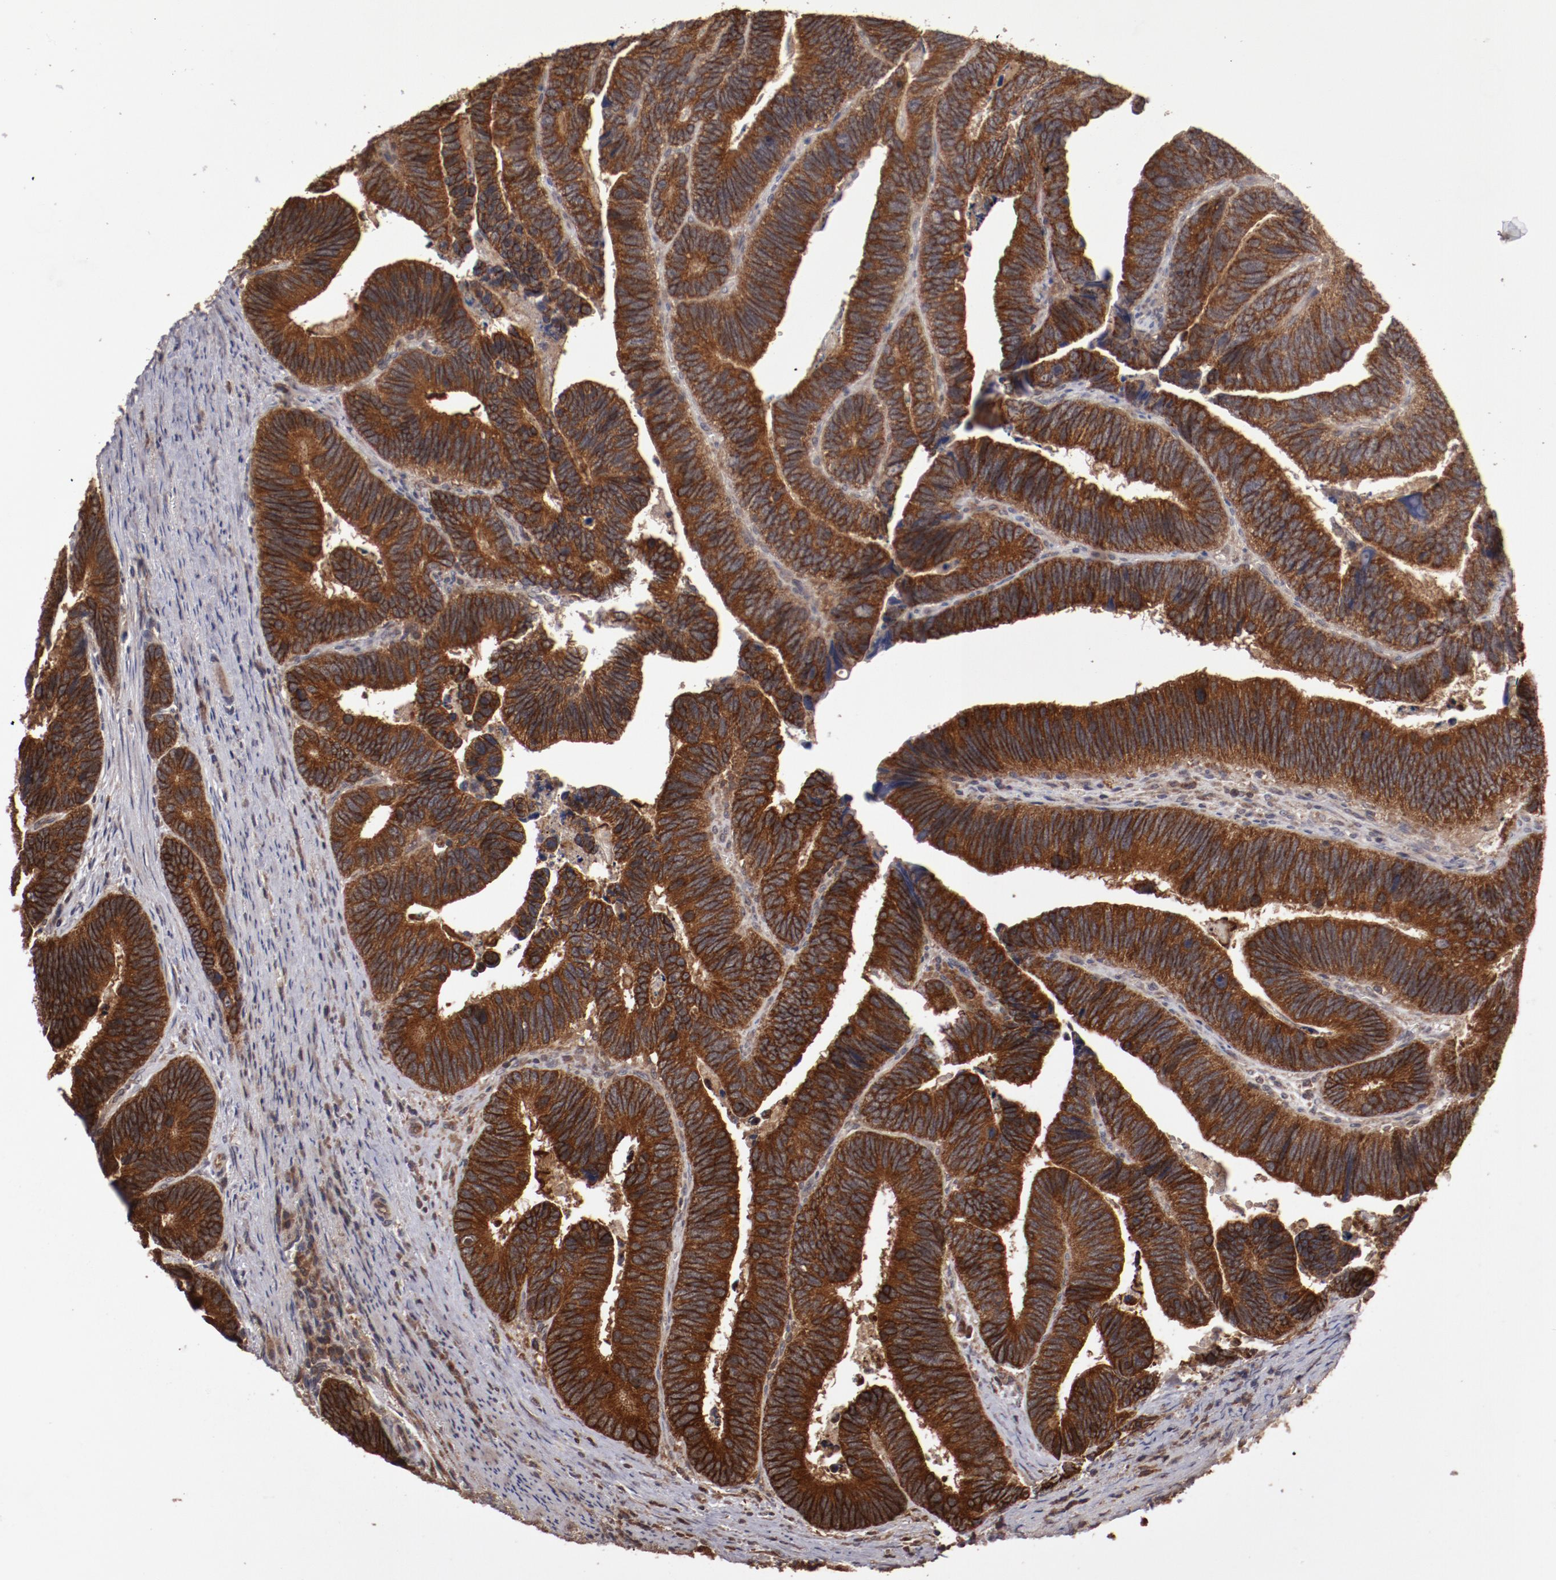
{"staining": {"intensity": "strong", "quantity": ">75%", "location": "cytoplasmic/membranous"}, "tissue": "colorectal cancer", "cell_type": "Tumor cells", "image_type": "cancer", "snomed": [{"axis": "morphology", "description": "Adenocarcinoma, NOS"}, {"axis": "topography", "description": "Colon"}], "caption": "Immunohistochemistry staining of colorectal cancer (adenocarcinoma), which displays high levels of strong cytoplasmic/membranous staining in about >75% of tumor cells indicating strong cytoplasmic/membranous protein expression. The staining was performed using DAB (3,3'-diaminobenzidine) (brown) for protein detection and nuclei were counterstained in hematoxylin (blue).", "gene": "RPS6KA6", "patient": {"sex": "male", "age": 72}}